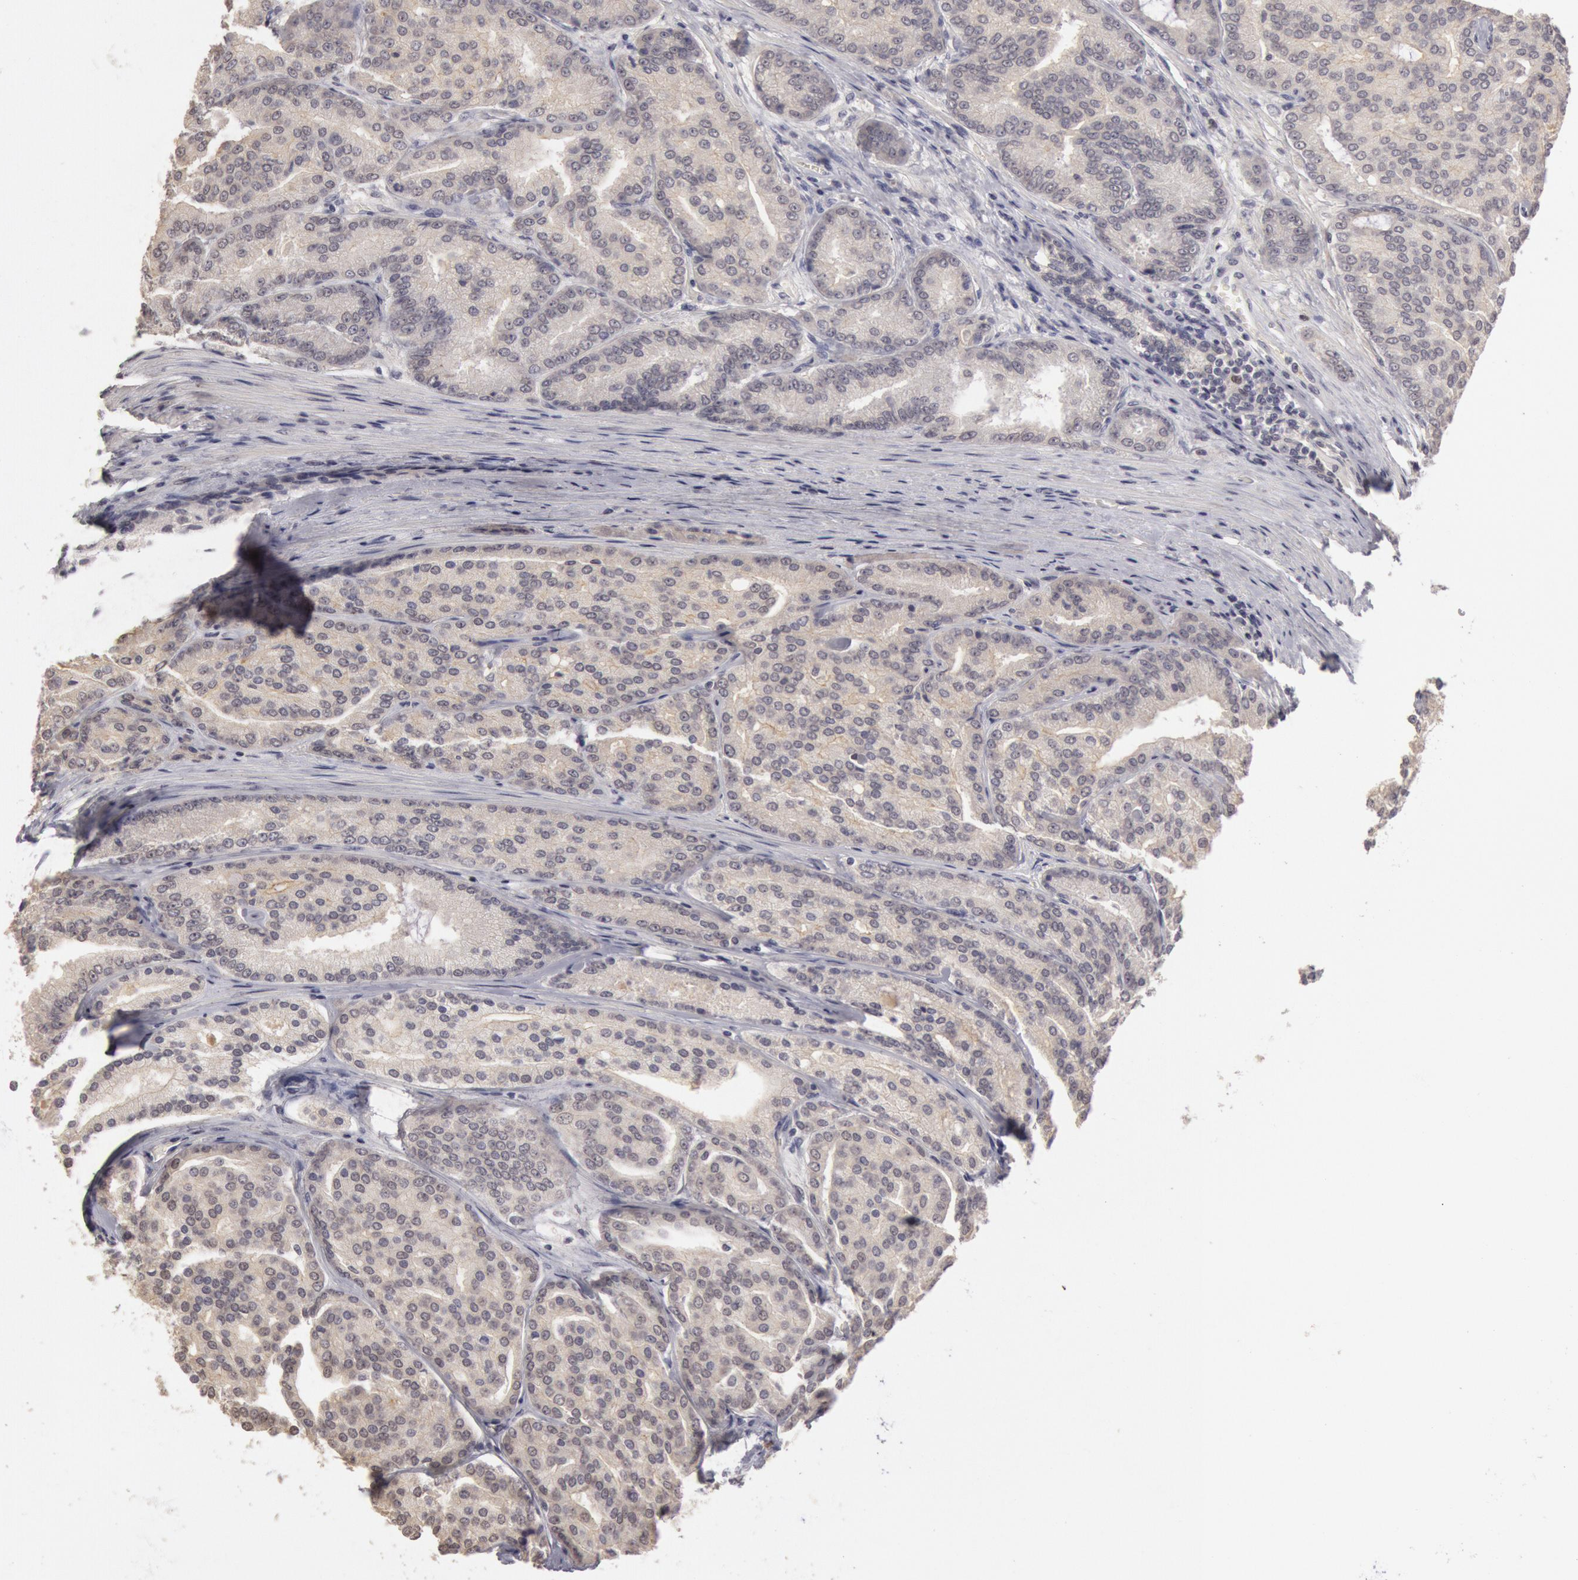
{"staining": {"intensity": "negative", "quantity": "none", "location": "none"}, "tissue": "prostate cancer", "cell_type": "Tumor cells", "image_type": "cancer", "snomed": [{"axis": "morphology", "description": "Adenocarcinoma, High grade"}, {"axis": "topography", "description": "Prostate"}], "caption": "Image shows no significant protein expression in tumor cells of prostate adenocarcinoma (high-grade).", "gene": "RIMBP3C", "patient": {"sex": "male", "age": 64}}